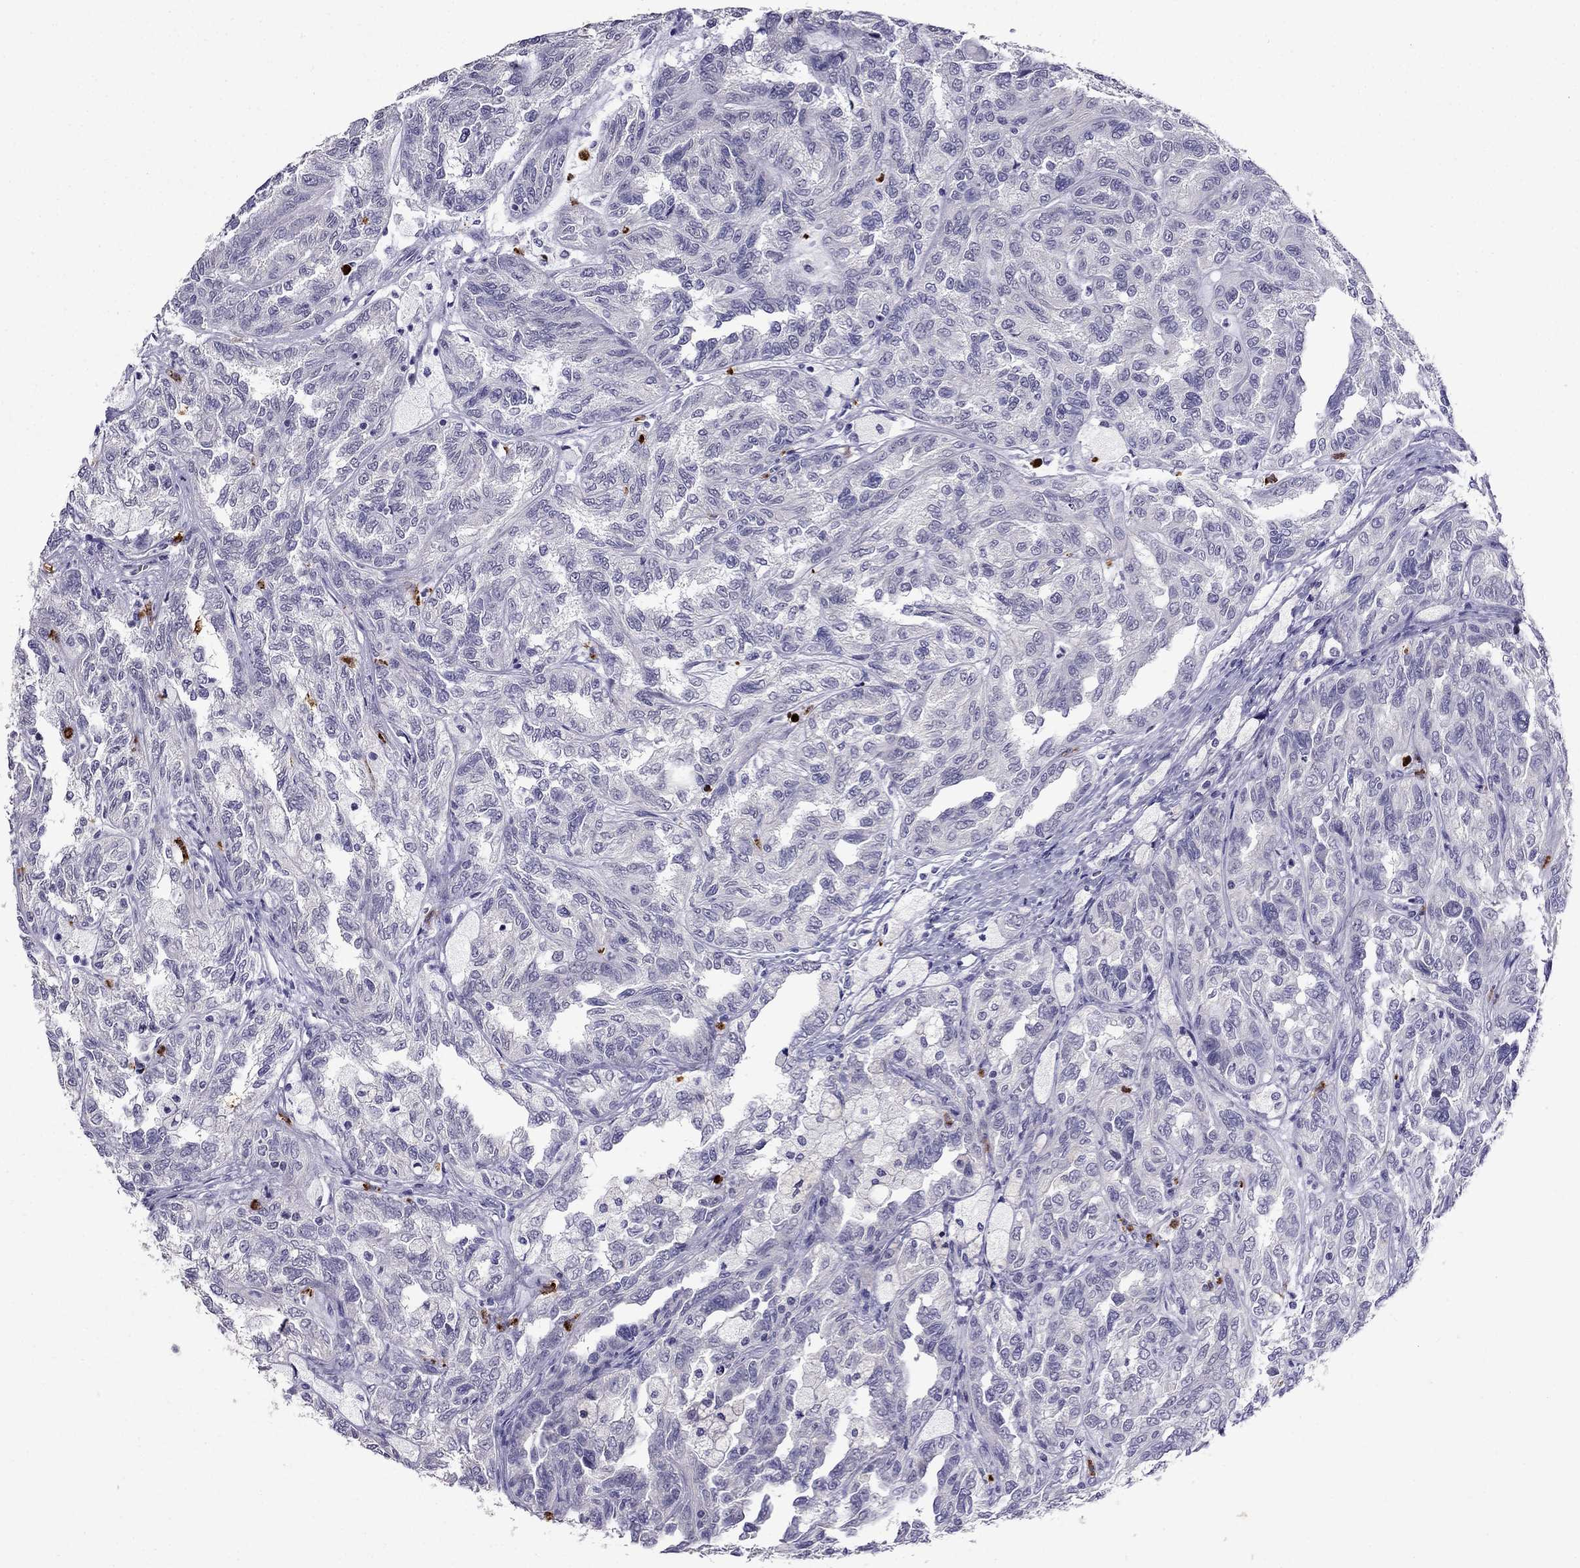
{"staining": {"intensity": "negative", "quantity": "none", "location": "none"}, "tissue": "renal cancer", "cell_type": "Tumor cells", "image_type": "cancer", "snomed": [{"axis": "morphology", "description": "Adenocarcinoma, NOS"}, {"axis": "topography", "description": "Kidney"}], "caption": "A high-resolution histopathology image shows immunohistochemistry staining of renal cancer (adenocarcinoma), which reveals no significant expression in tumor cells. (Stains: DAB immunohistochemistry with hematoxylin counter stain, Microscopy: brightfield microscopy at high magnification).", "gene": "OLFM4", "patient": {"sex": "male", "age": 79}}